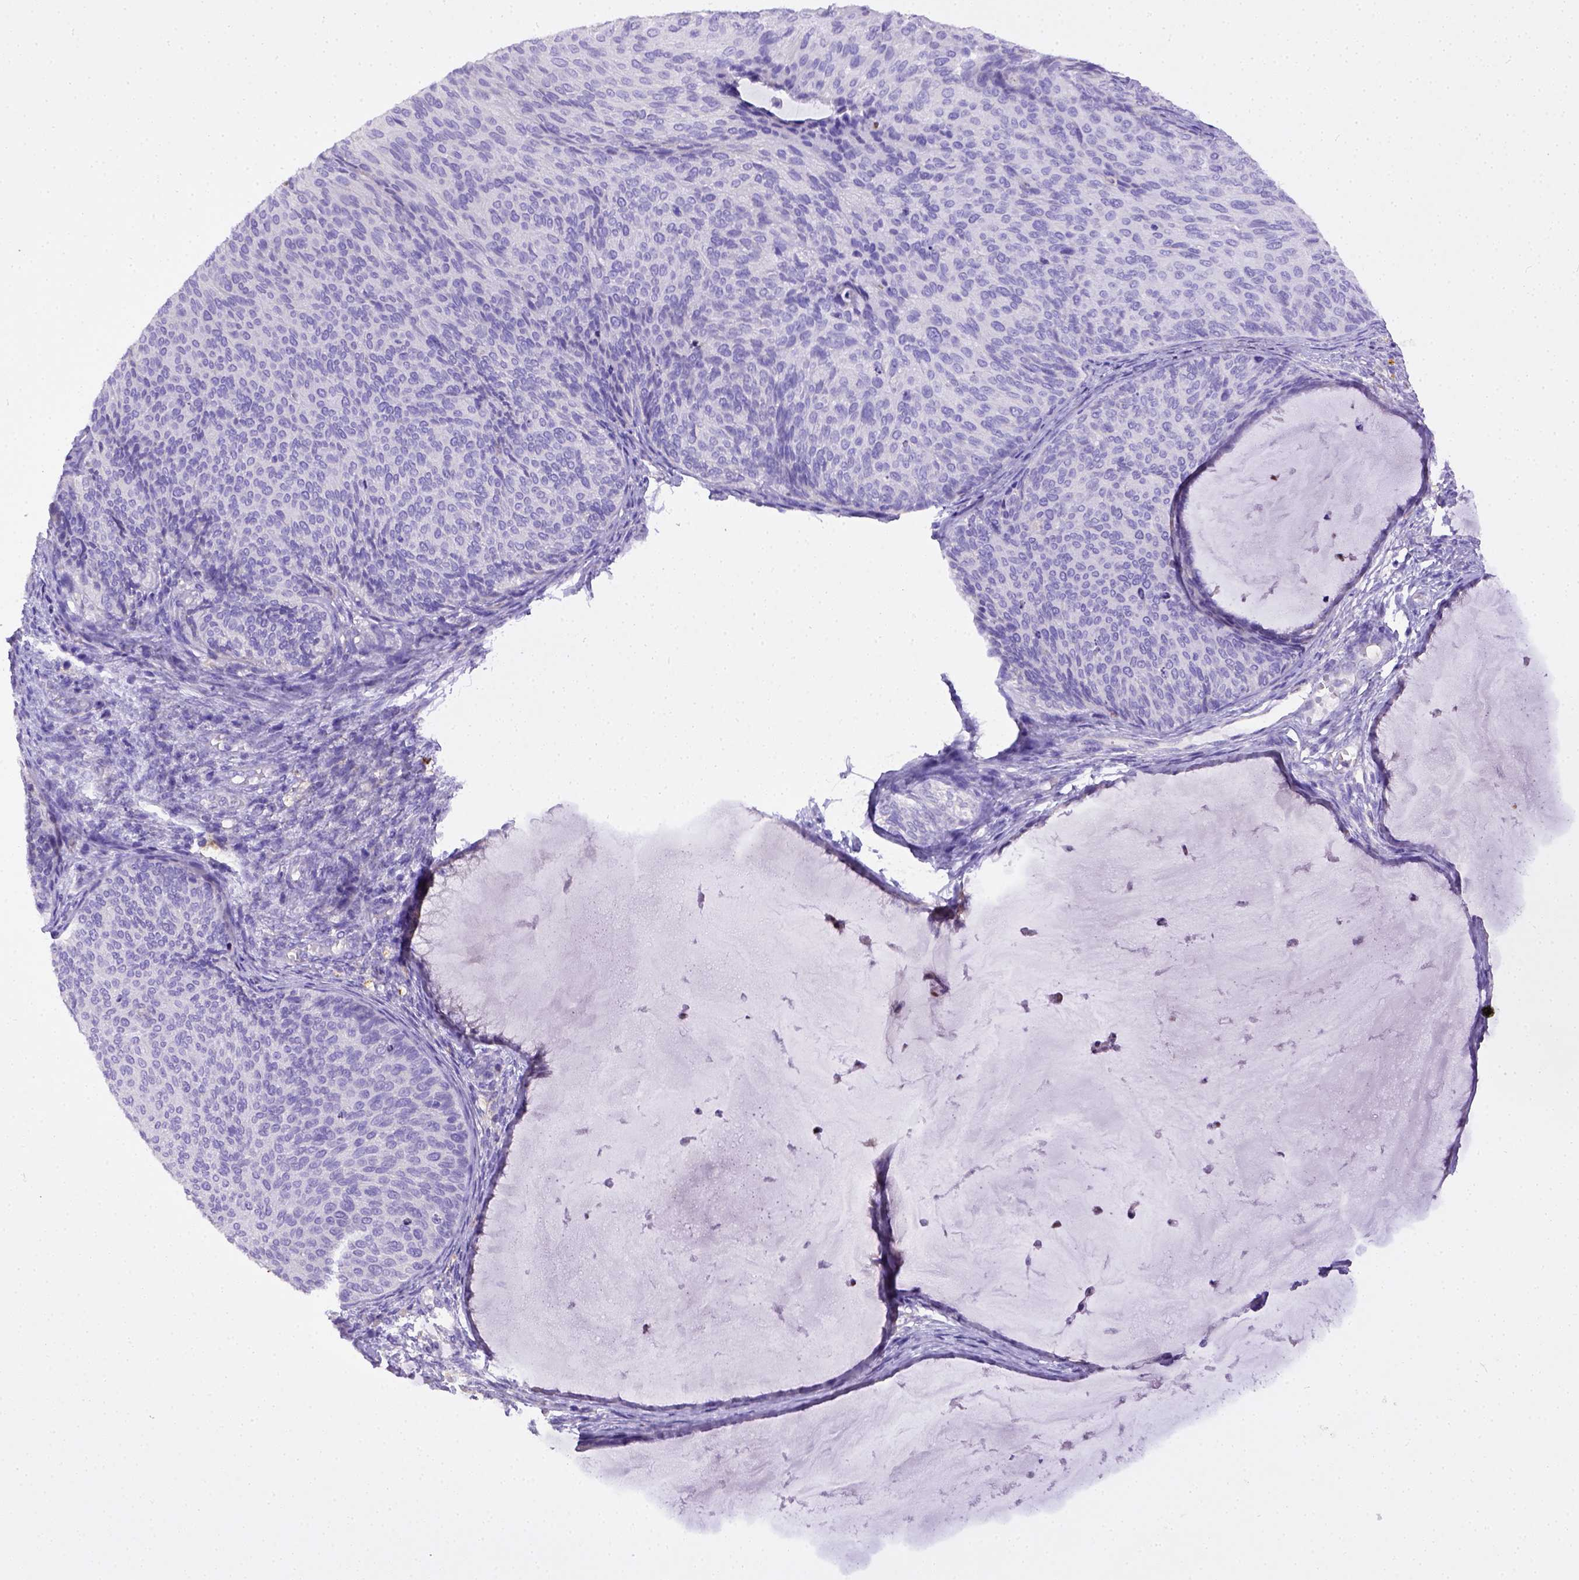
{"staining": {"intensity": "negative", "quantity": "none", "location": "none"}, "tissue": "cervical cancer", "cell_type": "Tumor cells", "image_type": "cancer", "snomed": [{"axis": "morphology", "description": "Squamous cell carcinoma, NOS"}, {"axis": "topography", "description": "Cervix"}], "caption": "This is an IHC photomicrograph of human cervical cancer (squamous cell carcinoma). There is no expression in tumor cells.", "gene": "CD40", "patient": {"sex": "female", "age": 36}}